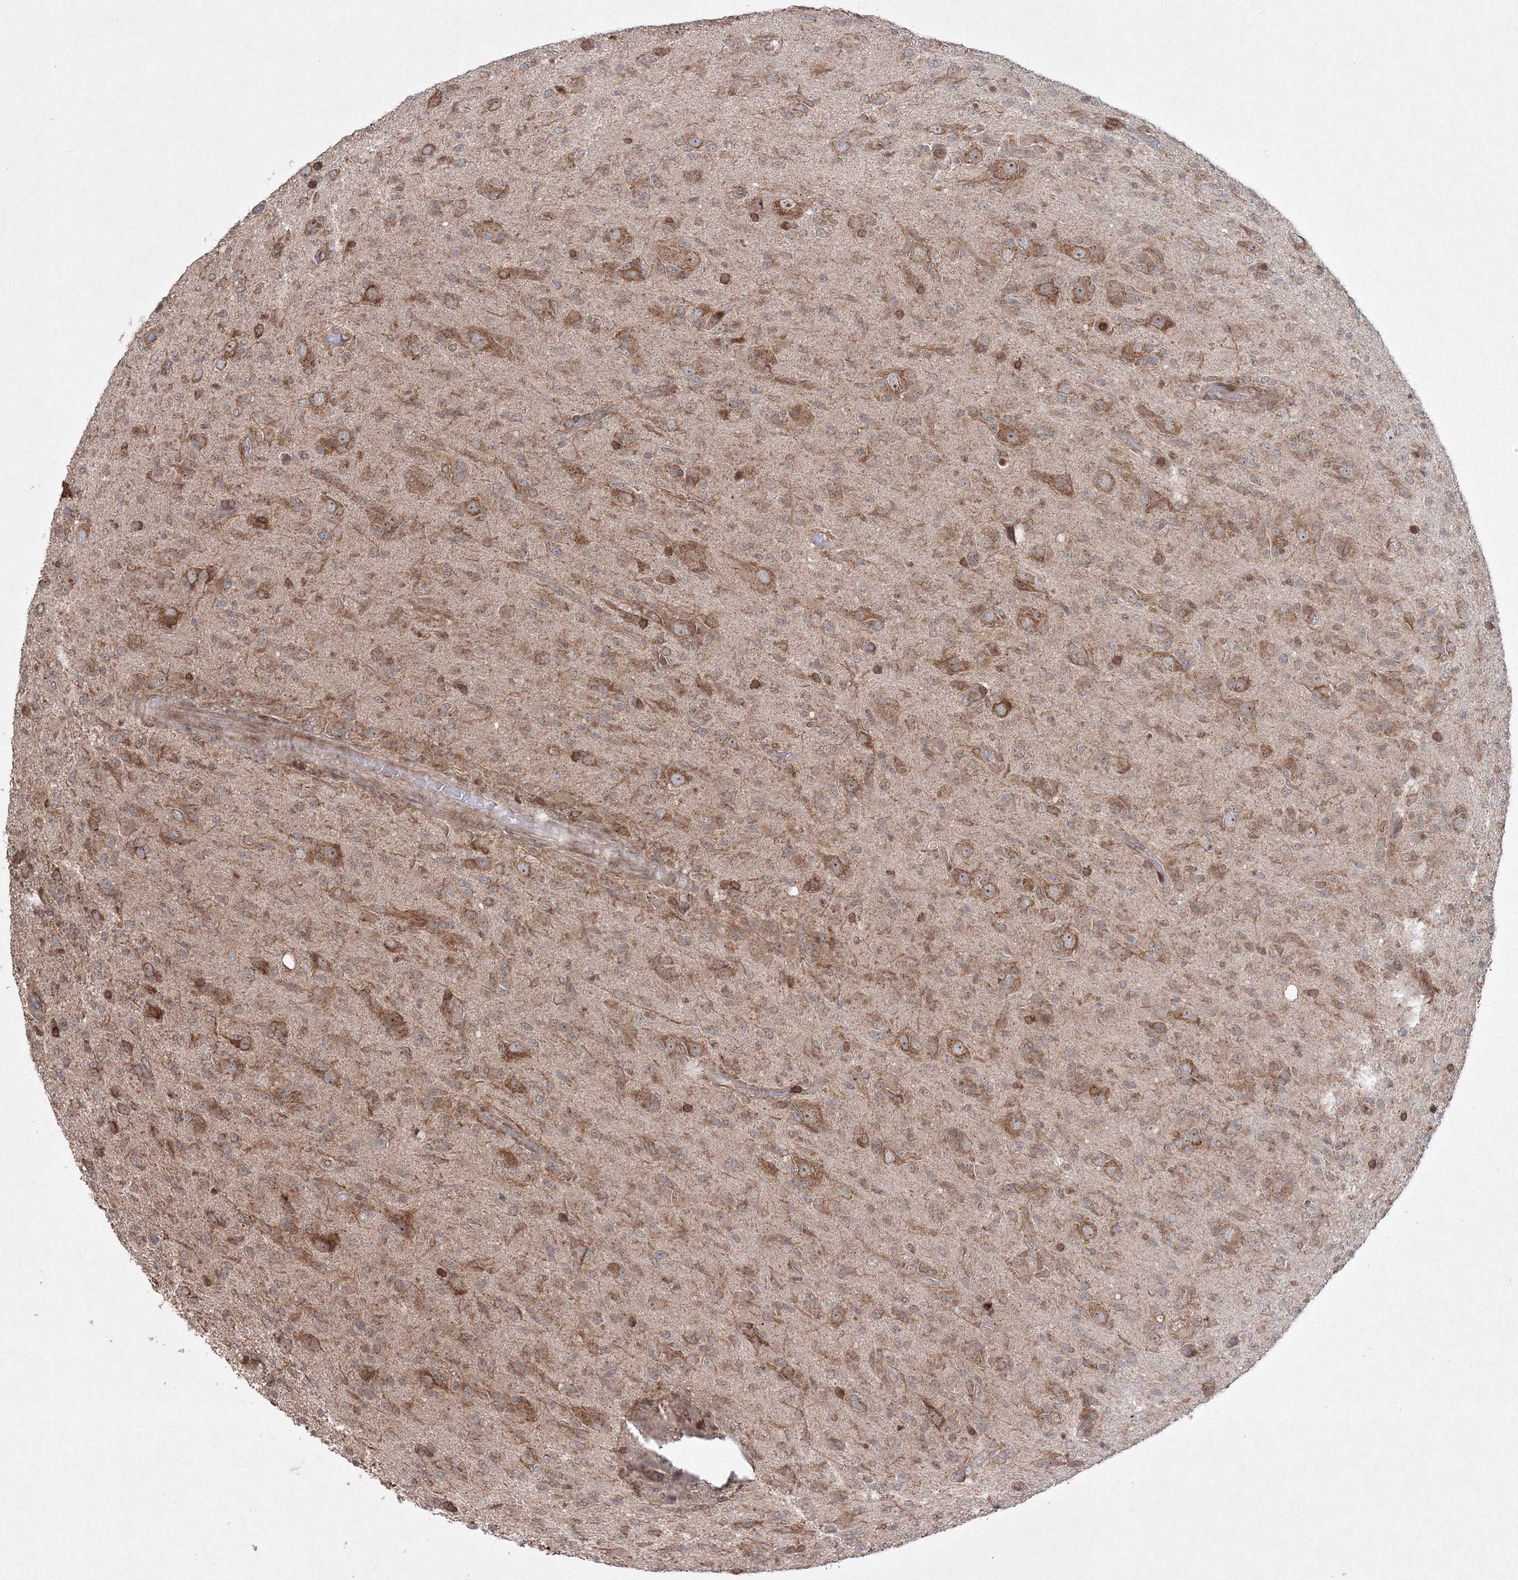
{"staining": {"intensity": "moderate", "quantity": ">75%", "location": "cytoplasmic/membranous"}, "tissue": "glioma", "cell_type": "Tumor cells", "image_type": "cancer", "snomed": [{"axis": "morphology", "description": "Glioma, malignant, High grade"}, {"axis": "topography", "description": "Brain"}], "caption": "Human high-grade glioma (malignant) stained with a protein marker exhibits moderate staining in tumor cells.", "gene": "MKRN2", "patient": {"sex": "female", "age": 57}}